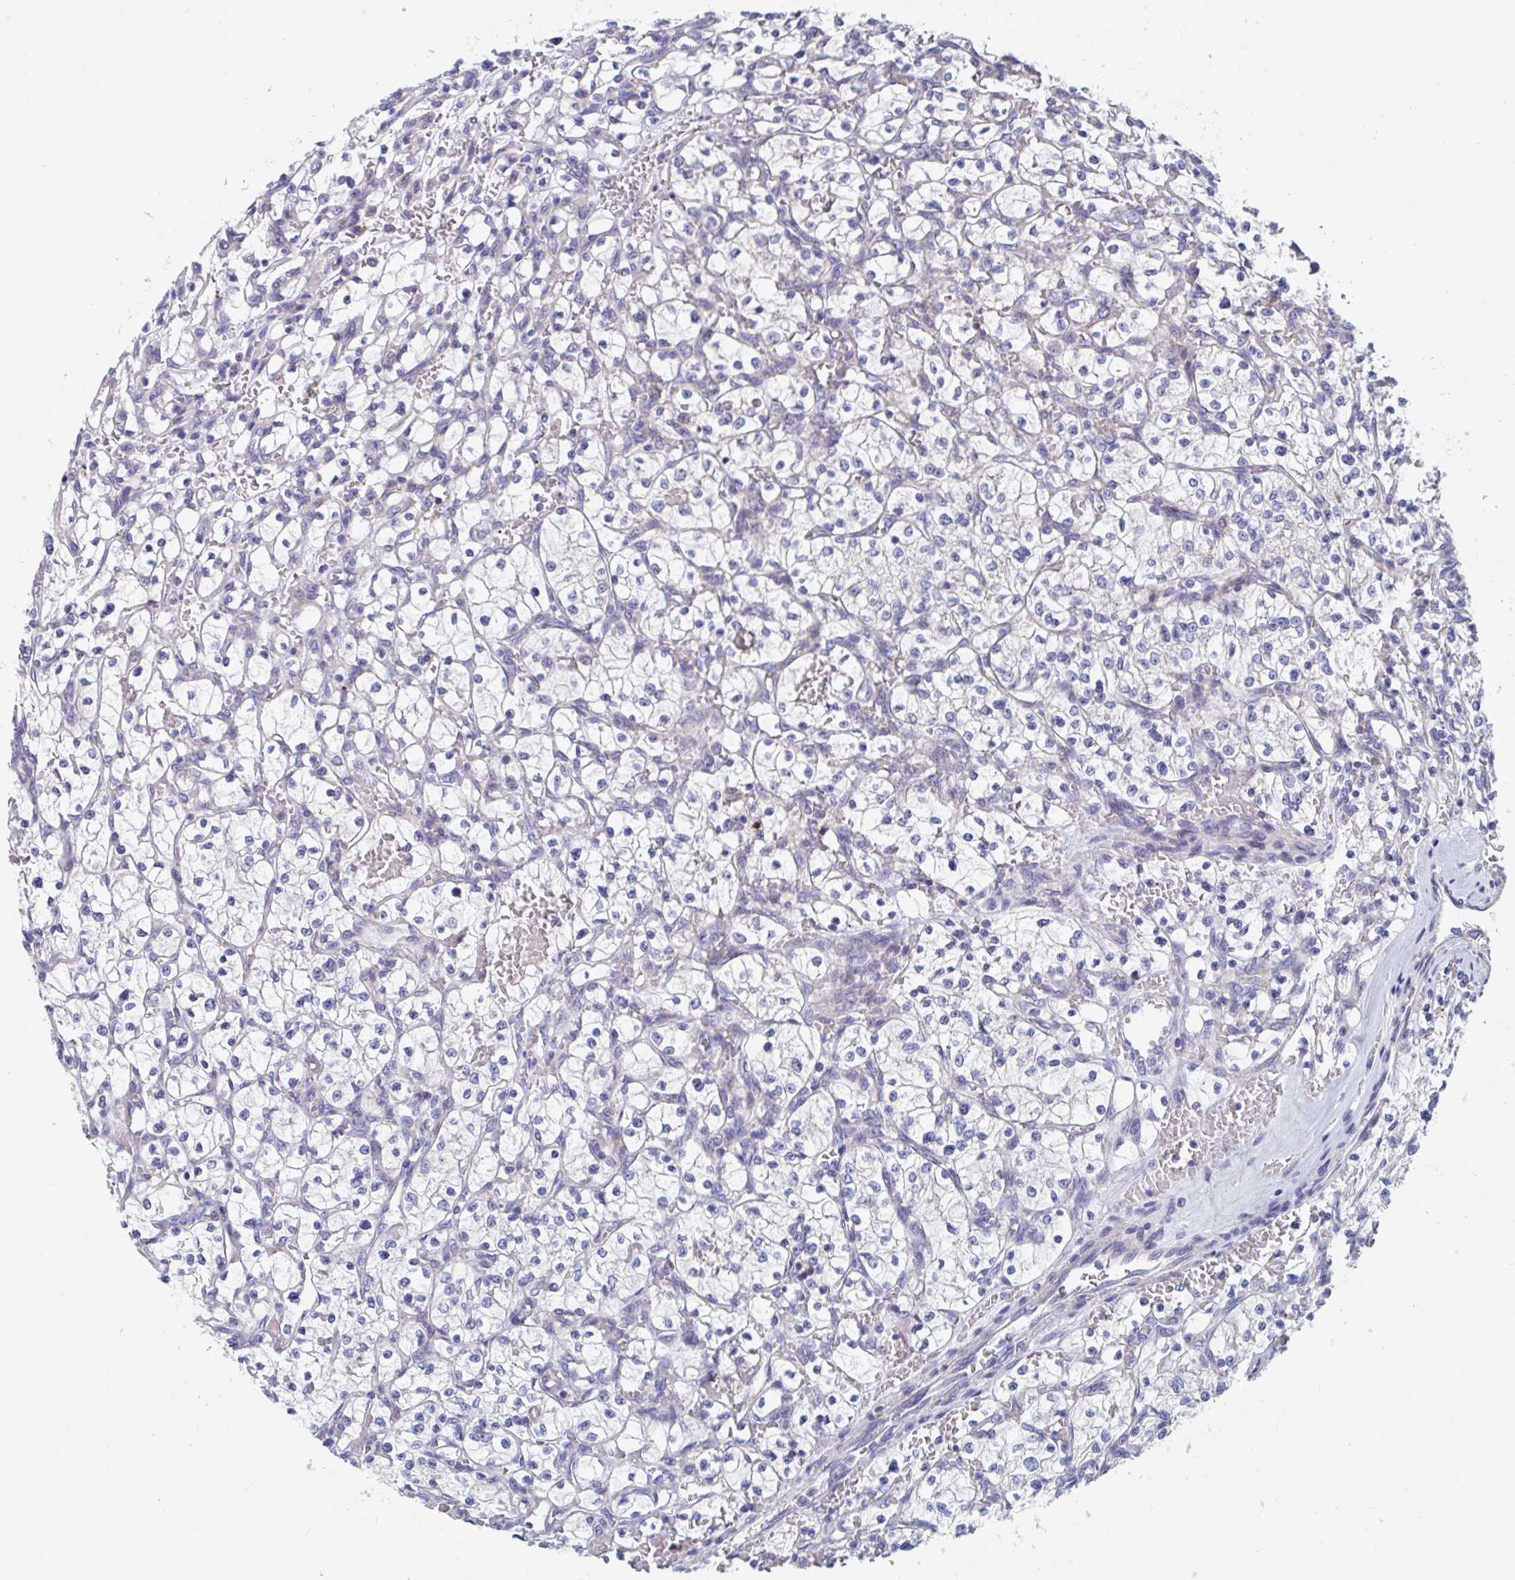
{"staining": {"intensity": "negative", "quantity": "none", "location": "none"}, "tissue": "renal cancer", "cell_type": "Tumor cells", "image_type": "cancer", "snomed": [{"axis": "morphology", "description": "Adenocarcinoma, NOS"}, {"axis": "topography", "description": "Kidney"}], "caption": "DAB (3,3'-diaminobenzidine) immunohistochemical staining of renal cancer reveals no significant staining in tumor cells.", "gene": "MRPL53", "patient": {"sex": "female", "age": 64}}